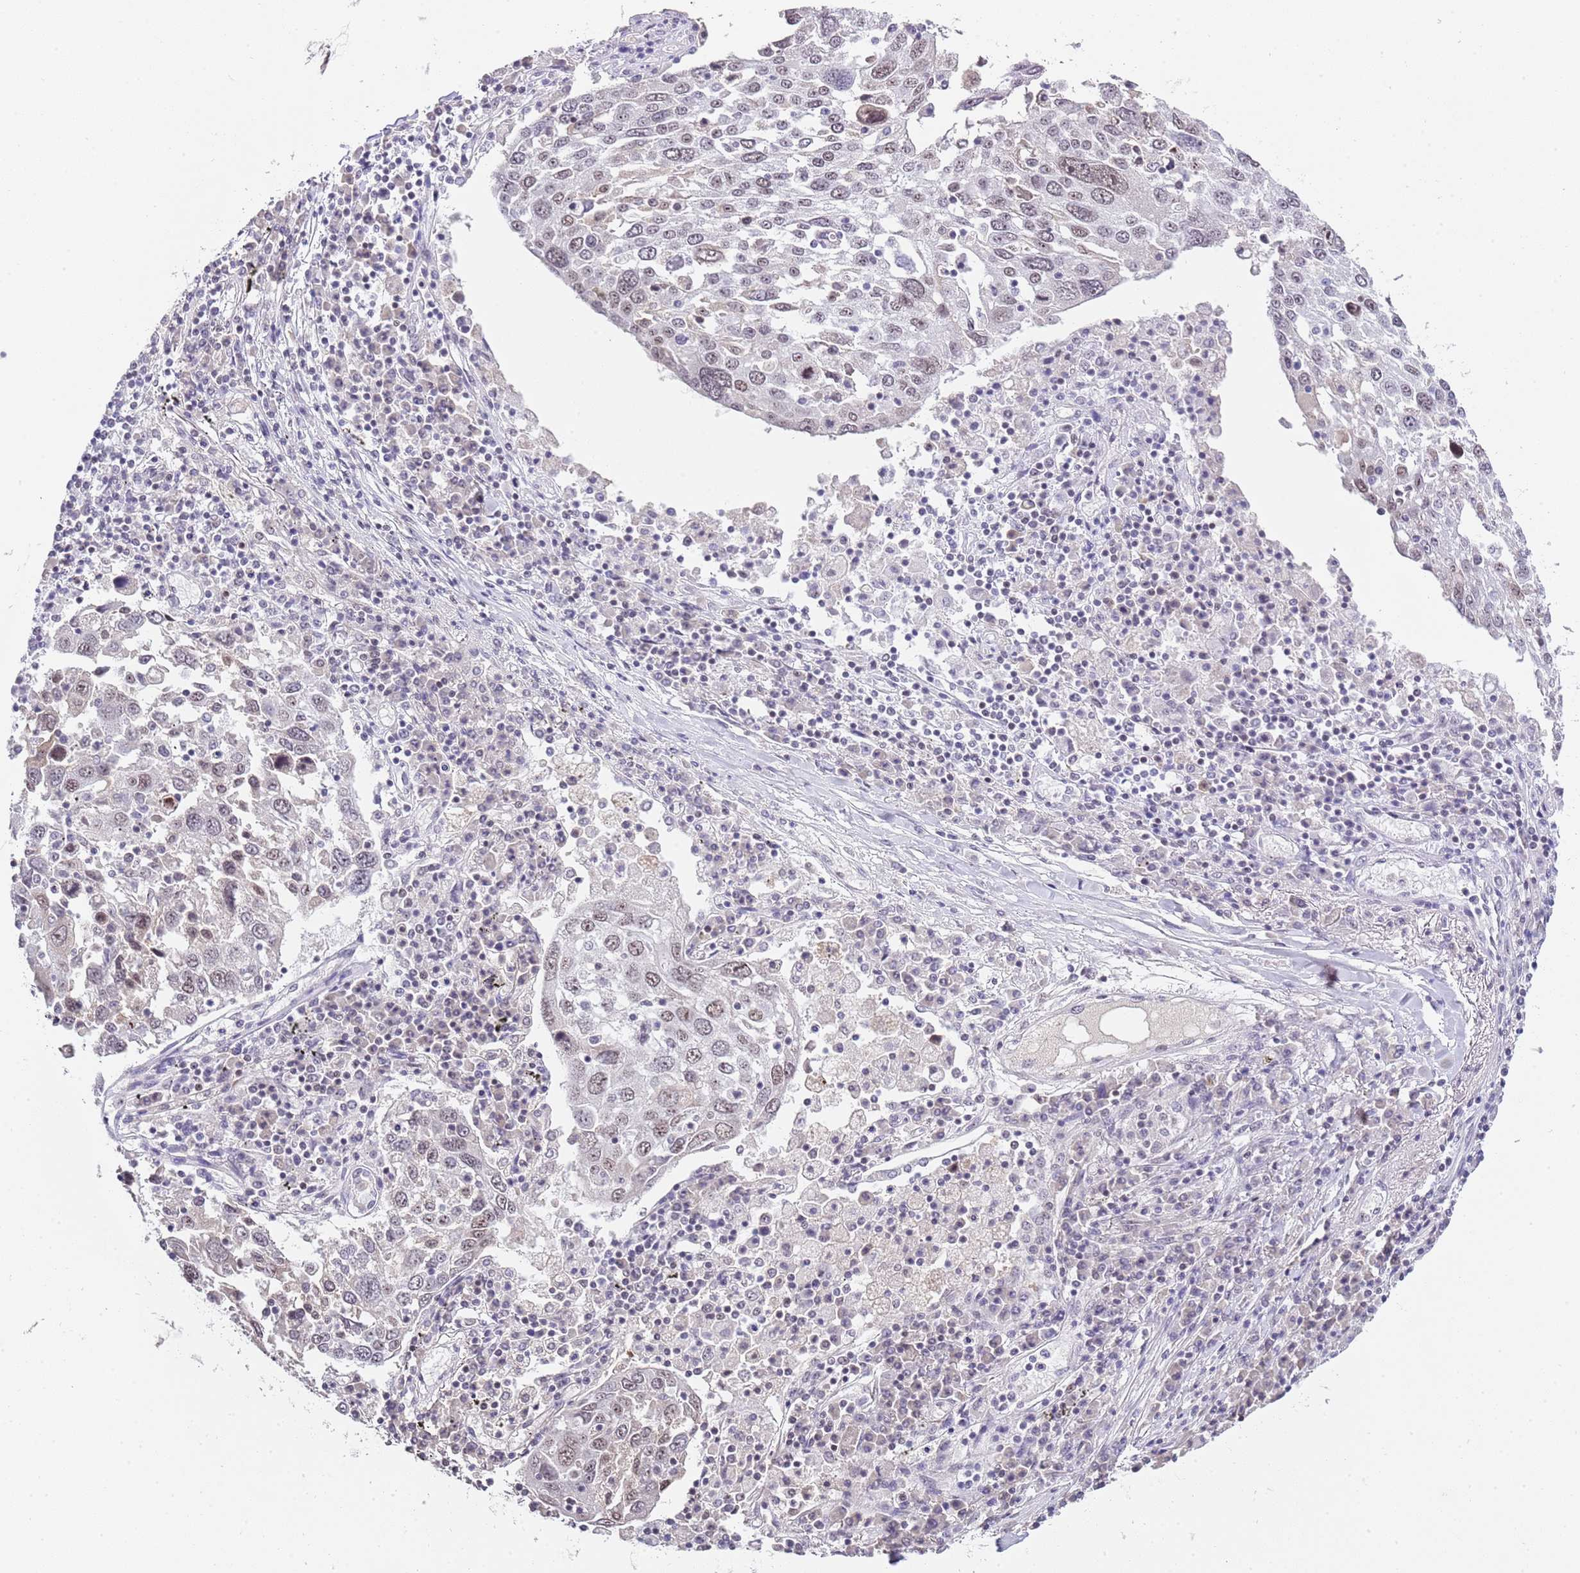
{"staining": {"intensity": "weak", "quantity": ">75%", "location": "nuclear"}, "tissue": "lung cancer", "cell_type": "Tumor cells", "image_type": "cancer", "snomed": [{"axis": "morphology", "description": "Squamous cell carcinoma, NOS"}, {"axis": "topography", "description": "Lung"}], "caption": "This photomicrograph shows squamous cell carcinoma (lung) stained with immunohistochemistry to label a protein in brown. The nuclear of tumor cells show weak positivity for the protein. Nuclei are counter-stained blue.", "gene": "NOP56", "patient": {"sex": "male", "age": 65}}